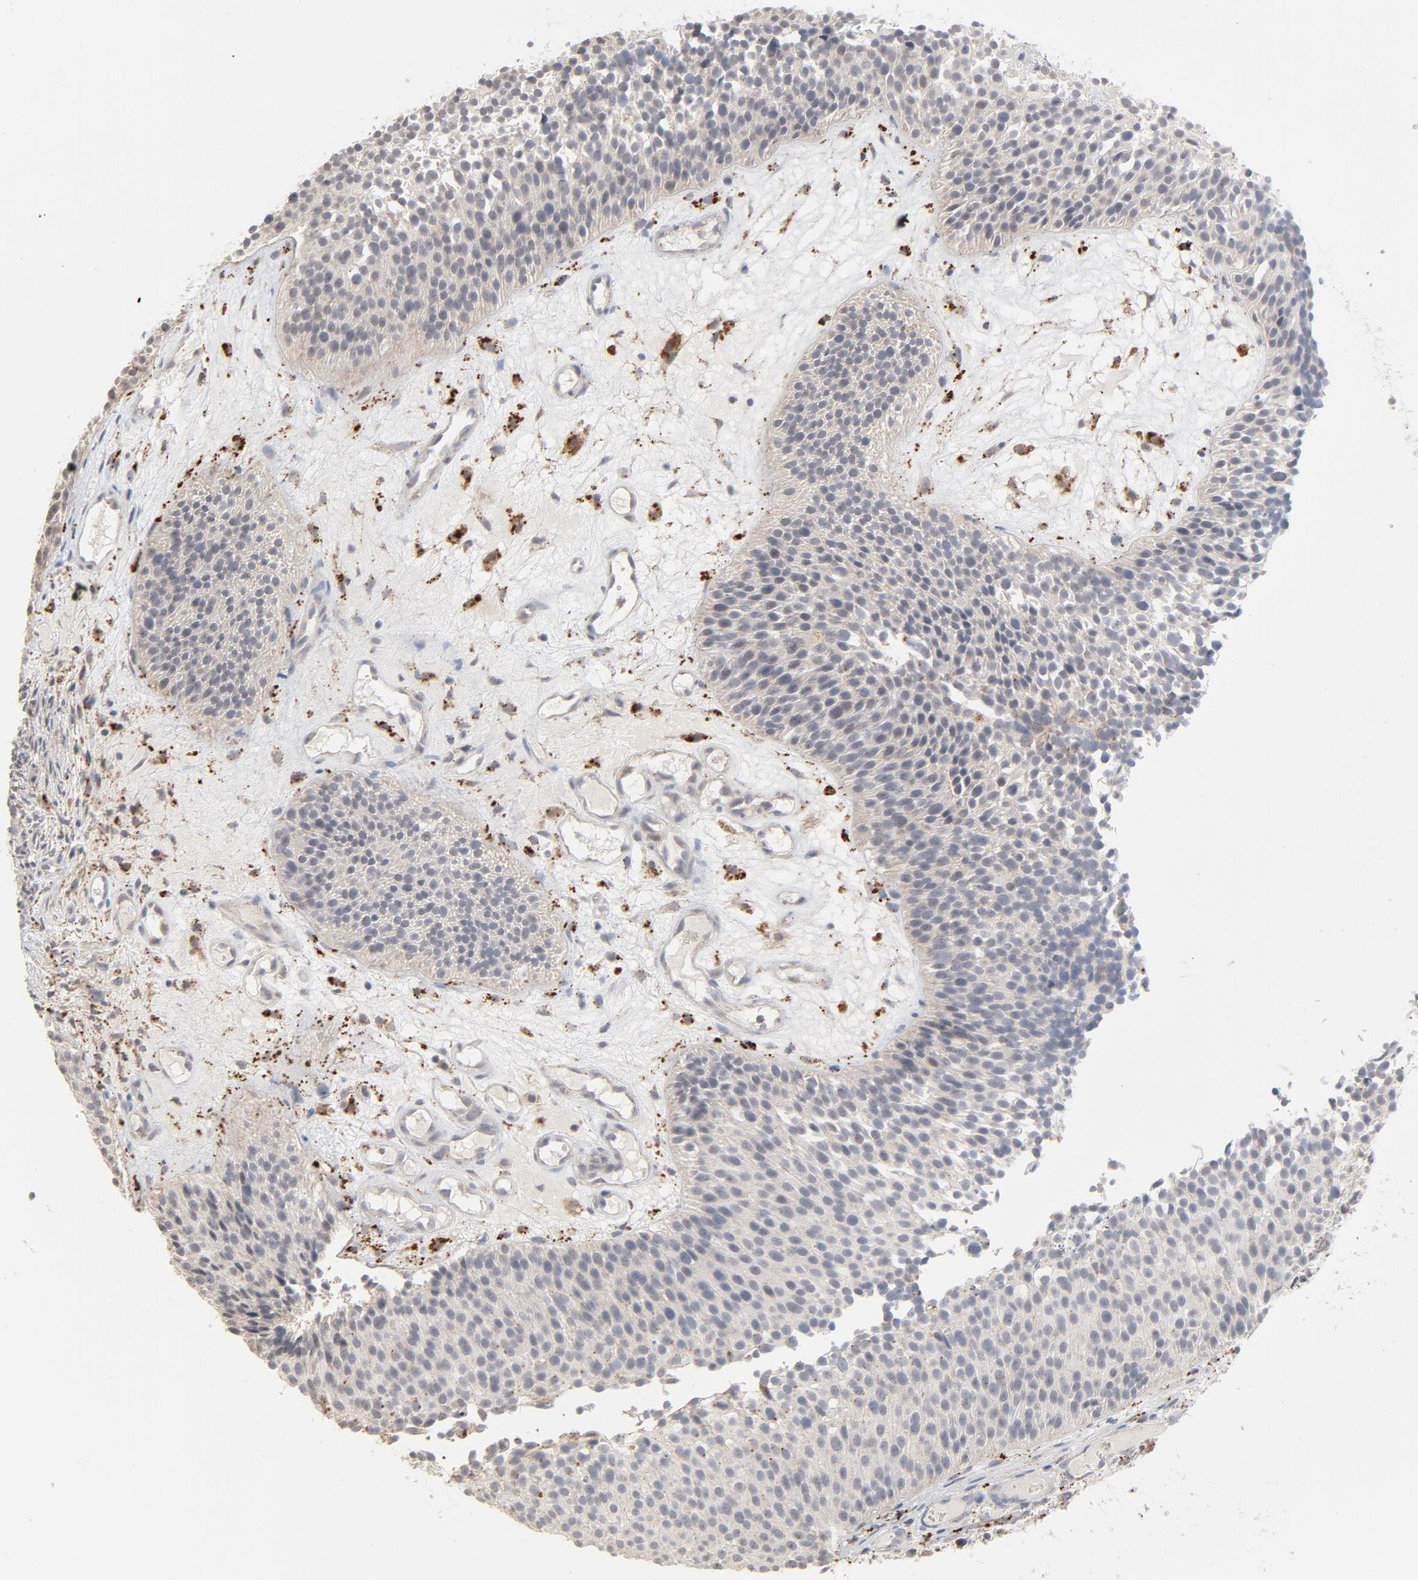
{"staining": {"intensity": "negative", "quantity": "none", "location": "none"}, "tissue": "urothelial cancer", "cell_type": "Tumor cells", "image_type": "cancer", "snomed": [{"axis": "morphology", "description": "Urothelial carcinoma, Low grade"}, {"axis": "topography", "description": "Urinary bladder"}], "caption": "Immunohistochemical staining of human urothelial cancer demonstrates no significant staining in tumor cells.", "gene": "POMT2", "patient": {"sex": "male", "age": 85}}